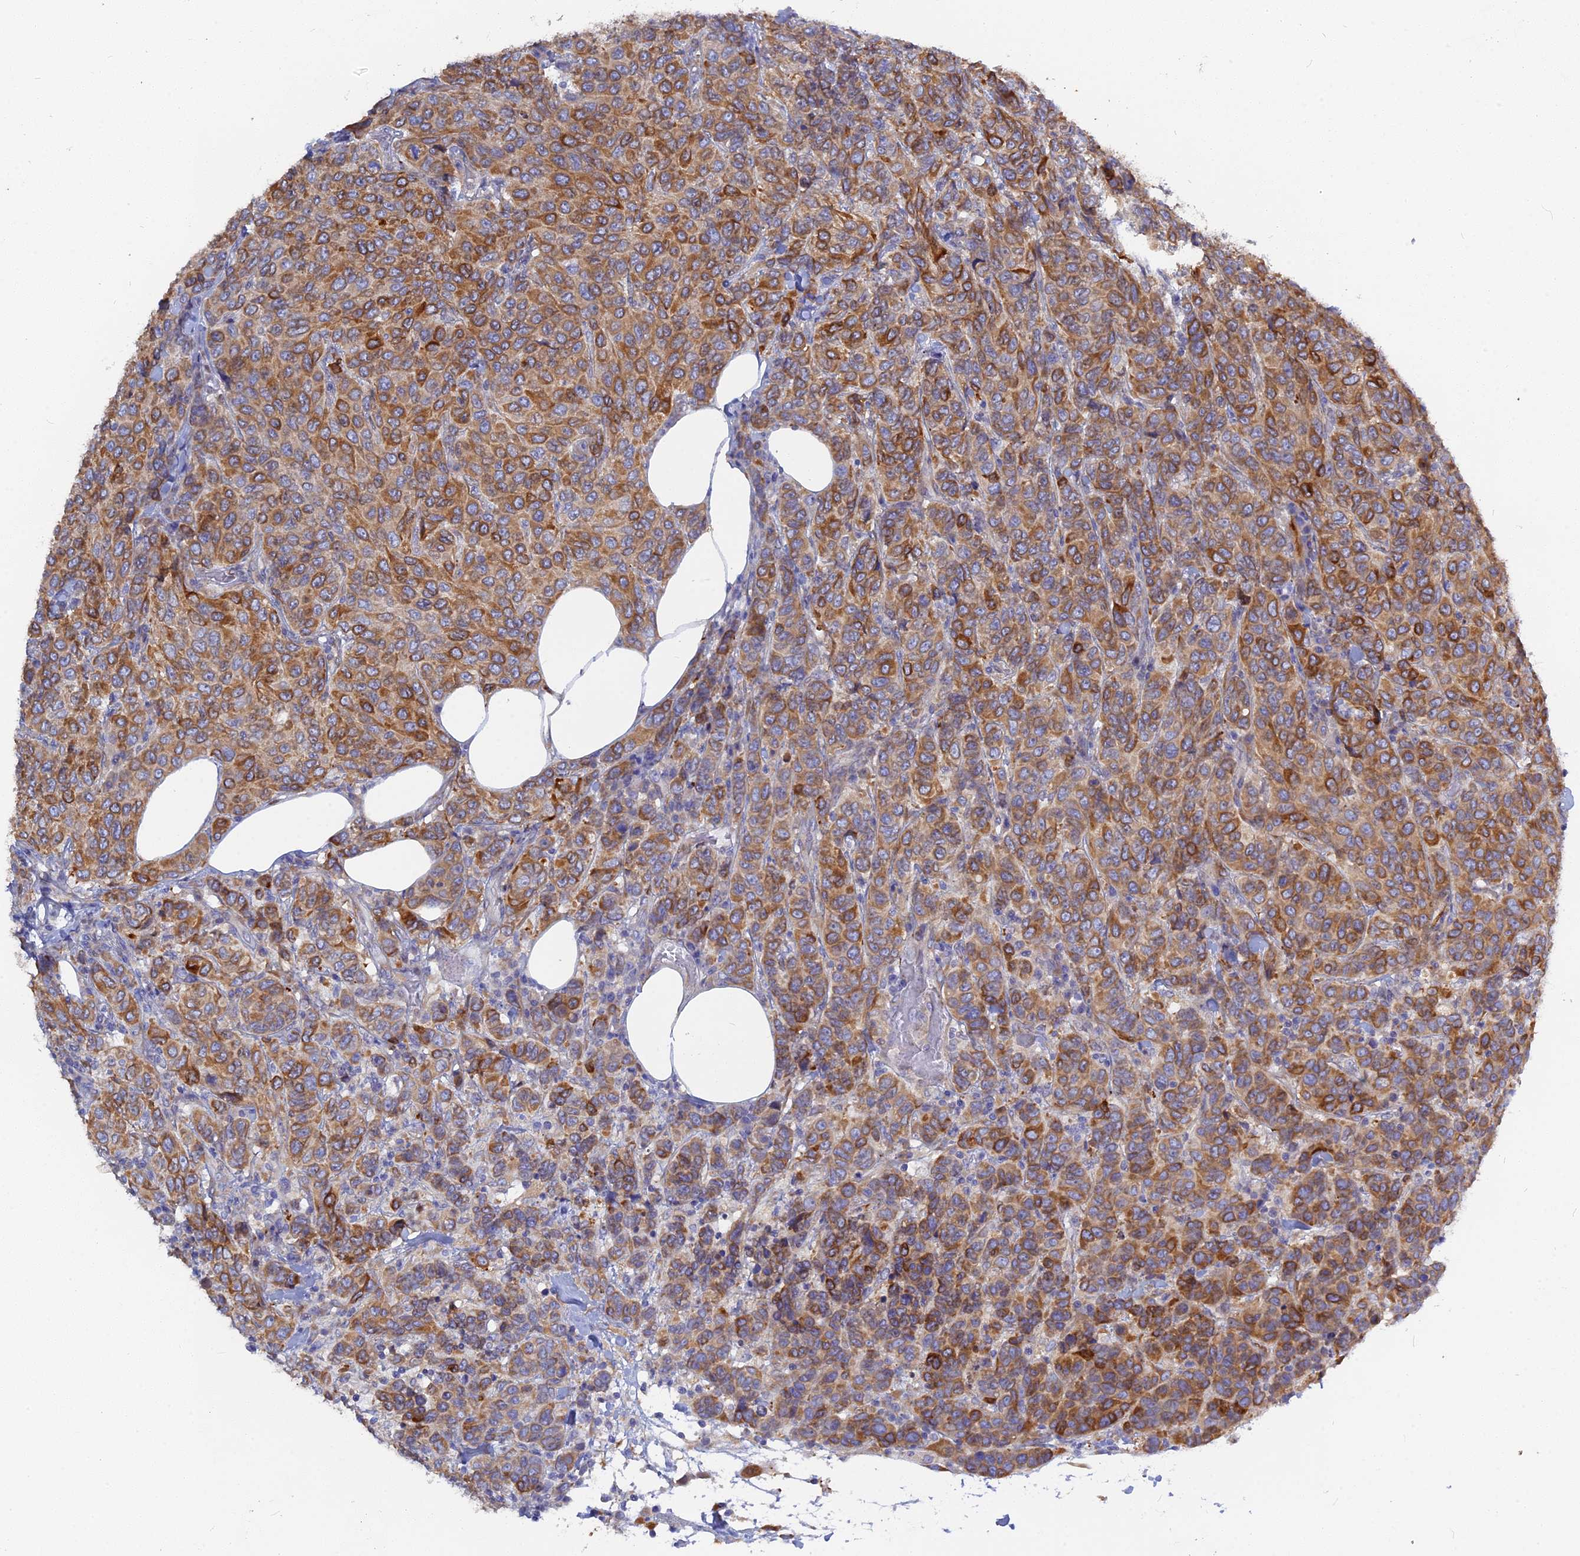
{"staining": {"intensity": "strong", "quantity": "25%-75%", "location": "cytoplasmic/membranous"}, "tissue": "breast cancer", "cell_type": "Tumor cells", "image_type": "cancer", "snomed": [{"axis": "morphology", "description": "Duct carcinoma"}, {"axis": "topography", "description": "Breast"}], "caption": "The immunohistochemical stain highlights strong cytoplasmic/membranous positivity in tumor cells of breast invasive ductal carcinoma tissue.", "gene": "TLCD1", "patient": {"sex": "female", "age": 55}}